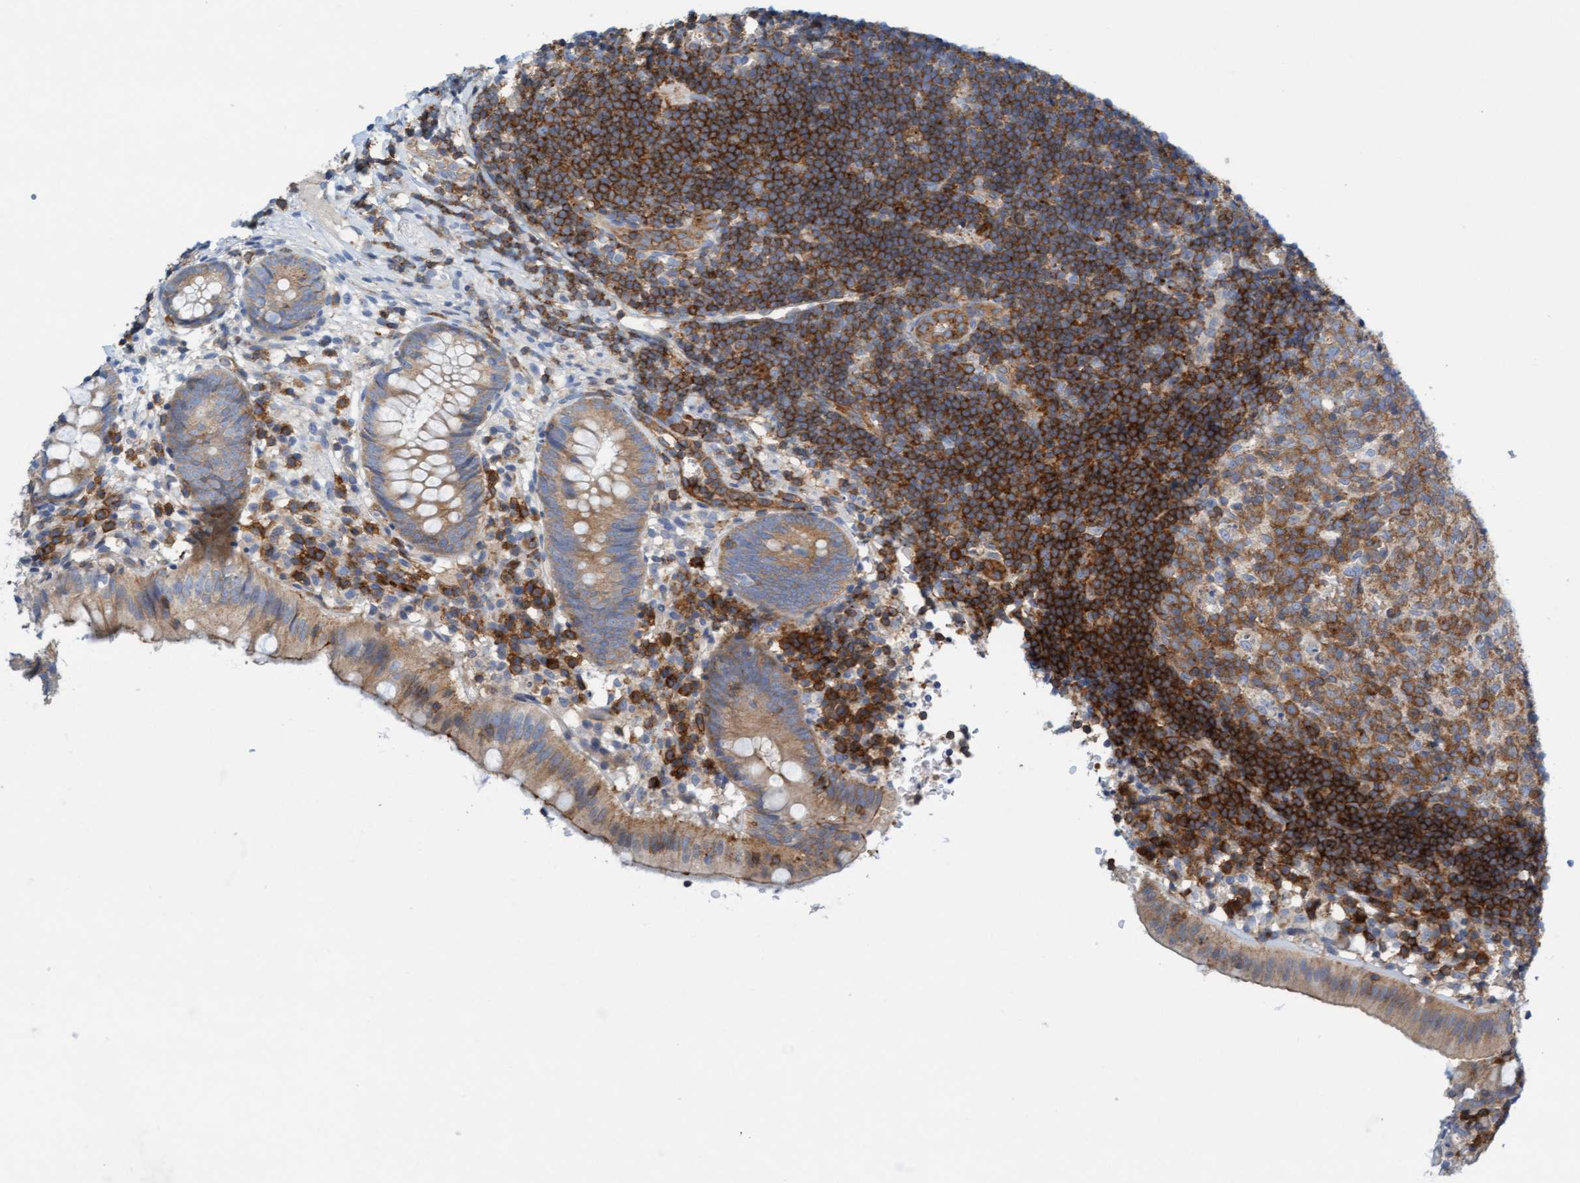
{"staining": {"intensity": "weak", "quantity": ">75%", "location": "cytoplasmic/membranous"}, "tissue": "appendix", "cell_type": "Glandular cells", "image_type": "normal", "snomed": [{"axis": "morphology", "description": "Normal tissue, NOS"}, {"axis": "topography", "description": "Appendix"}], "caption": "Immunohistochemical staining of benign appendix displays low levels of weak cytoplasmic/membranous staining in about >75% of glandular cells. (brown staining indicates protein expression, while blue staining denotes nuclei).", "gene": "PRKD2", "patient": {"sex": "male", "age": 8}}